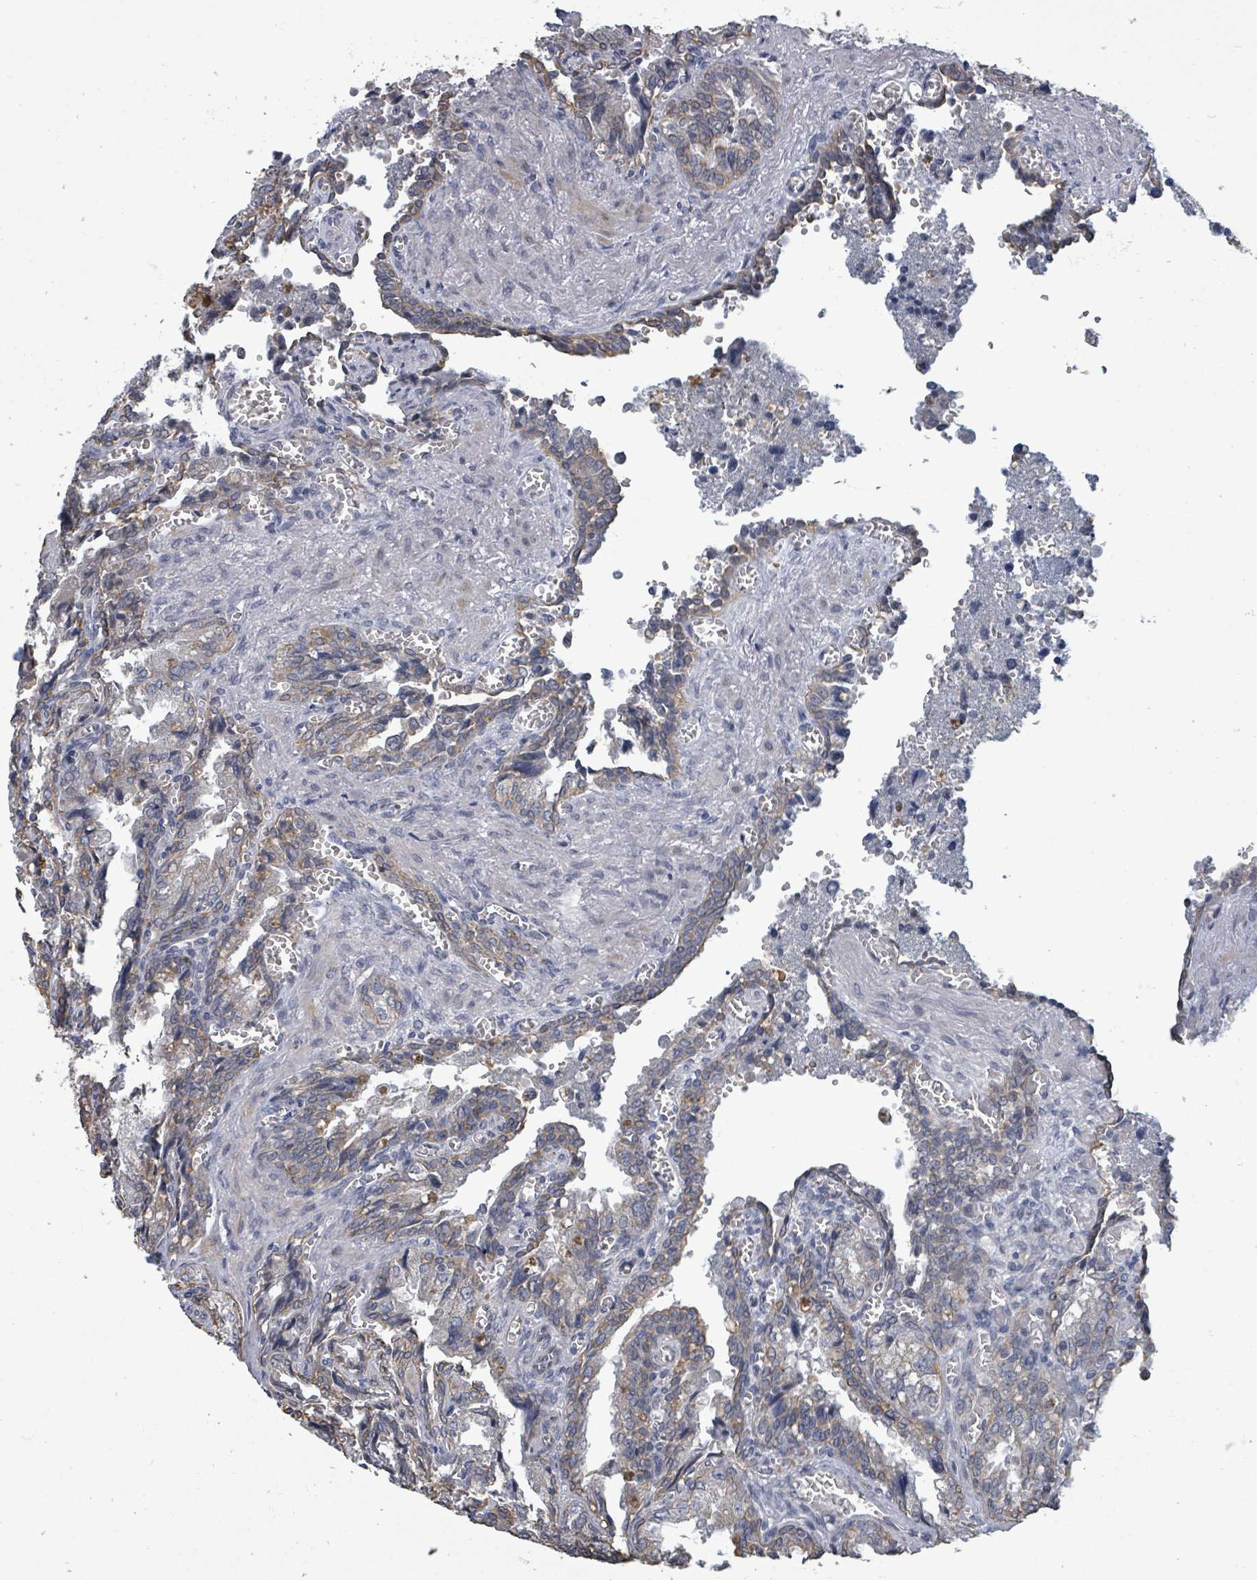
{"staining": {"intensity": "weak", "quantity": "25%-75%", "location": "cytoplasmic/membranous"}, "tissue": "seminal vesicle", "cell_type": "Glandular cells", "image_type": "normal", "snomed": [{"axis": "morphology", "description": "Normal tissue, NOS"}, {"axis": "topography", "description": "Seminal veicle"}], "caption": "Immunohistochemical staining of normal human seminal vesicle shows weak cytoplasmic/membranous protein positivity in about 25%-75% of glandular cells. Immunohistochemistry stains the protein in brown and the nuclei are stained blue.", "gene": "ASB12", "patient": {"sex": "male", "age": 67}}